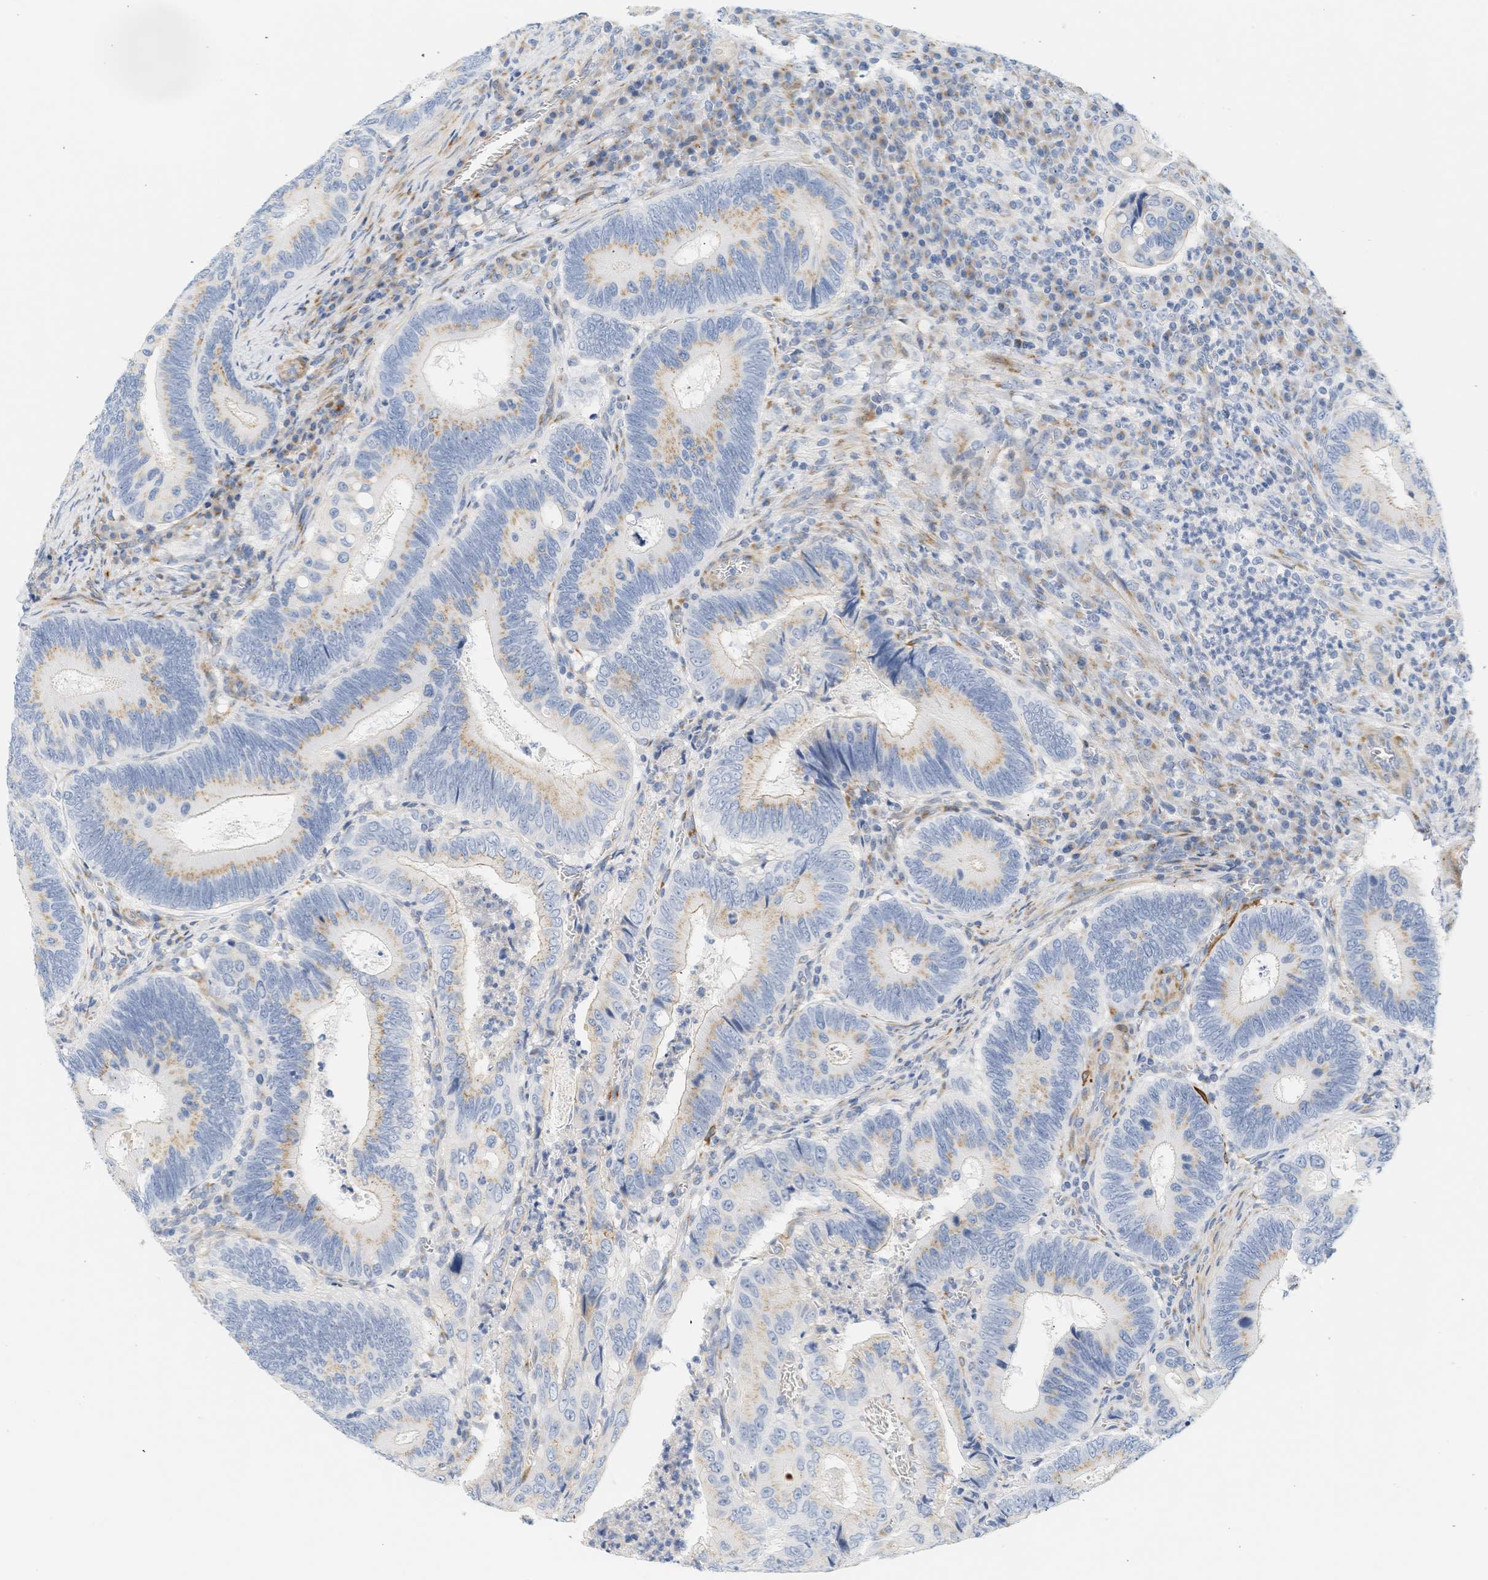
{"staining": {"intensity": "weak", "quantity": ">75%", "location": "cytoplasmic/membranous"}, "tissue": "colorectal cancer", "cell_type": "Tumor cells", "image_type": "cancer", "snomed": [{"axis": "morphology", "description": "Inflammation, NOS"}, {"axis": "morphology", "description": "Adenocarcinoma, NOS"}, {"axis": "topography", "description": "Colon"}], "caption": "The immunohistochemical stain labels weak cytoplasmic/membranous staining in tumor cells of colorectal cancer tissue.", "gene": "SLC30A7", "patient": {"sex": "male", "age": 72}}